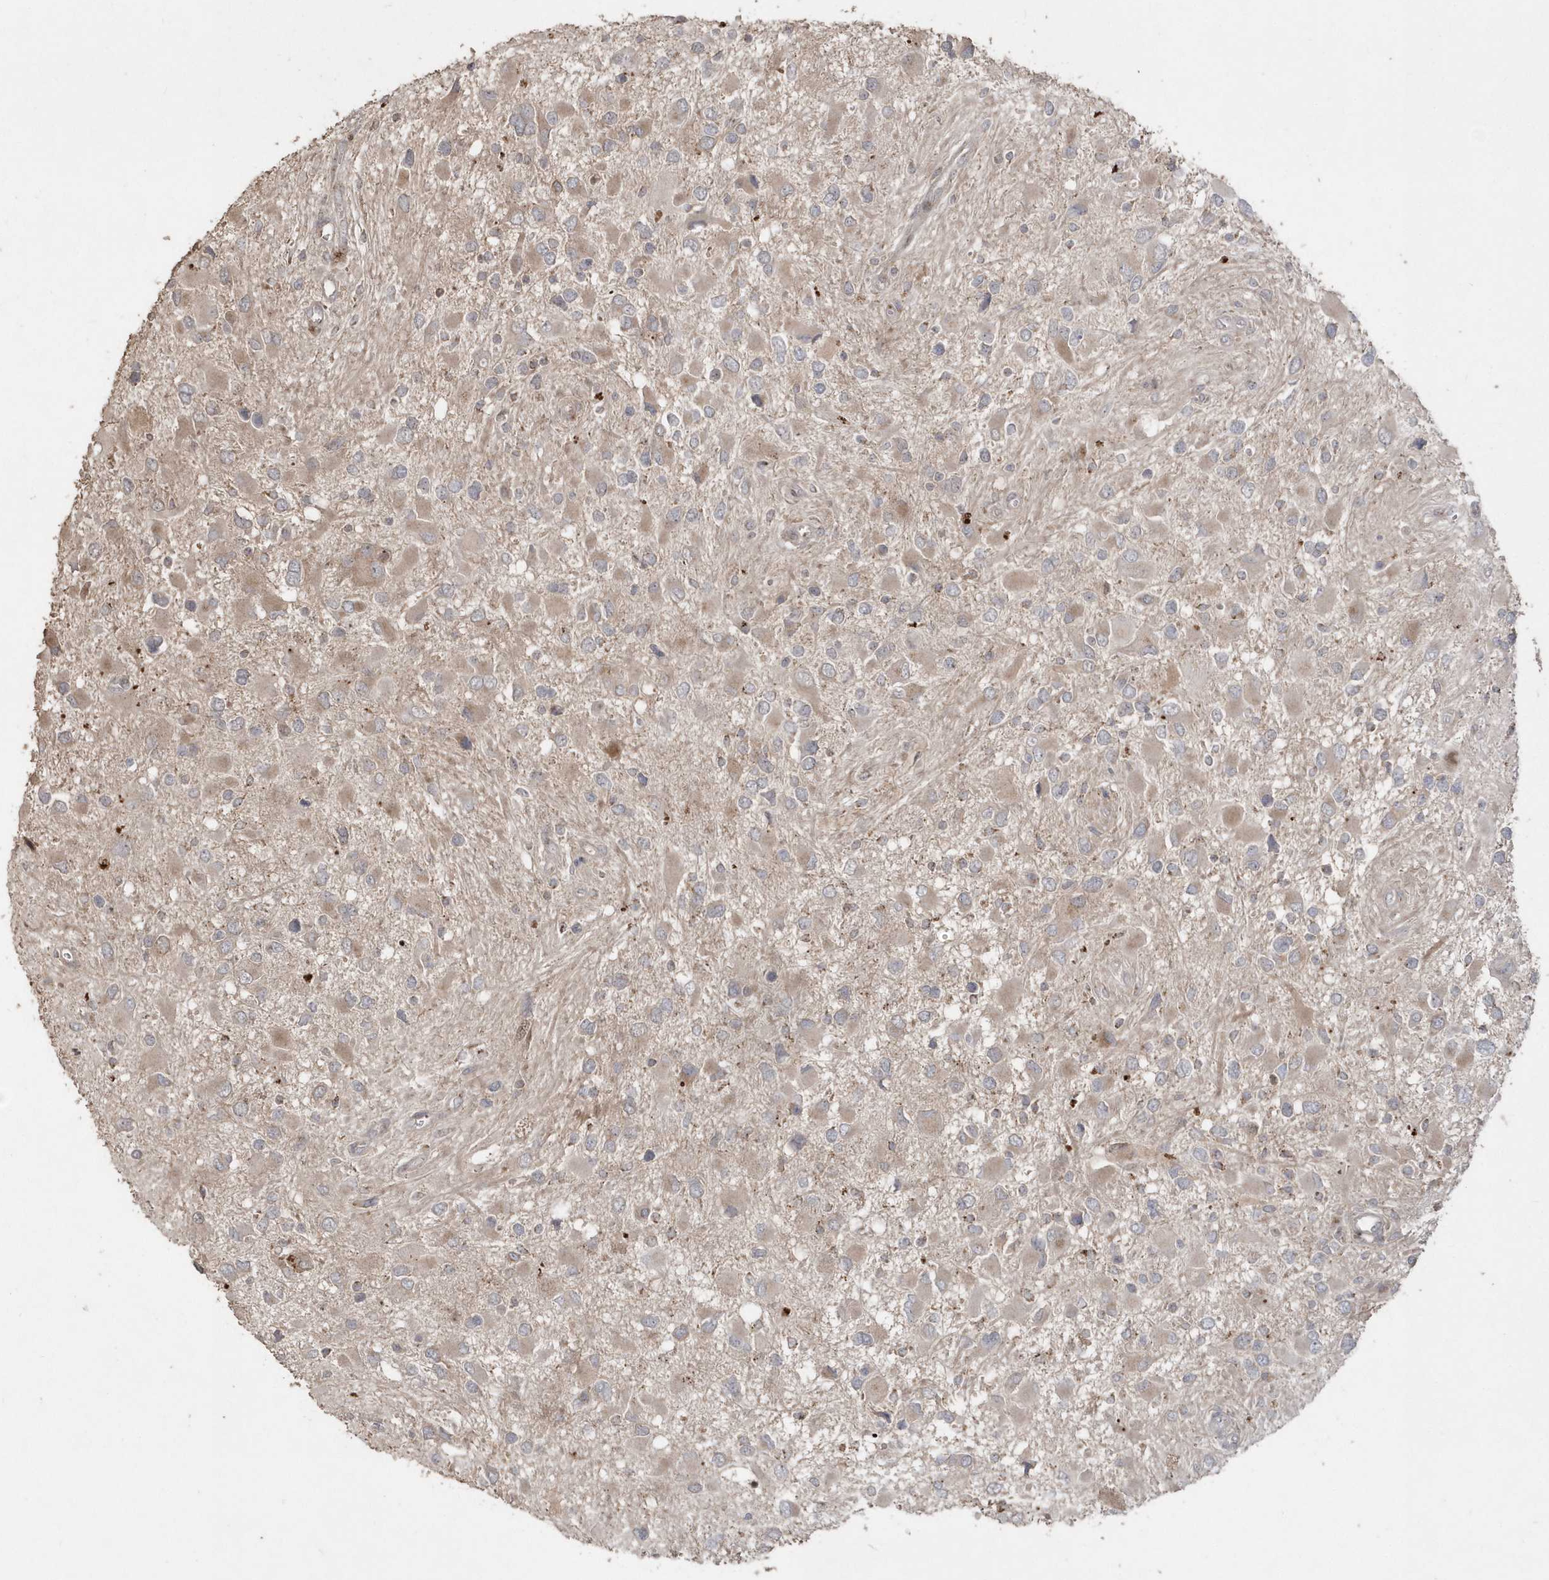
{"staining": {"intensity": "weak", "quantity": "25%-75%", "location": "cytoplasmic/membranous"}, "tissue": "glioma", "cell_type": "Tumor cells", "image_type": "cancer", "snomed": [{"axis": "morphology", "description": "Glioma, malignant, High grade"}, {"axis": "topography", "description": "Brain"}], "caption": "The micrograph reveals a brown stain indicating the presence of a protein in the cytoplasmic/membranous of tumor cells in malignant glioma (high-grade). The staining was performed using DAB to visualize the protein expression in brown, while the nuclei were stained in blue with hematoxylin (Magnification: 20x).", "gene": "GEMIN6", "patient": {"sex": "male", "age": 53}}